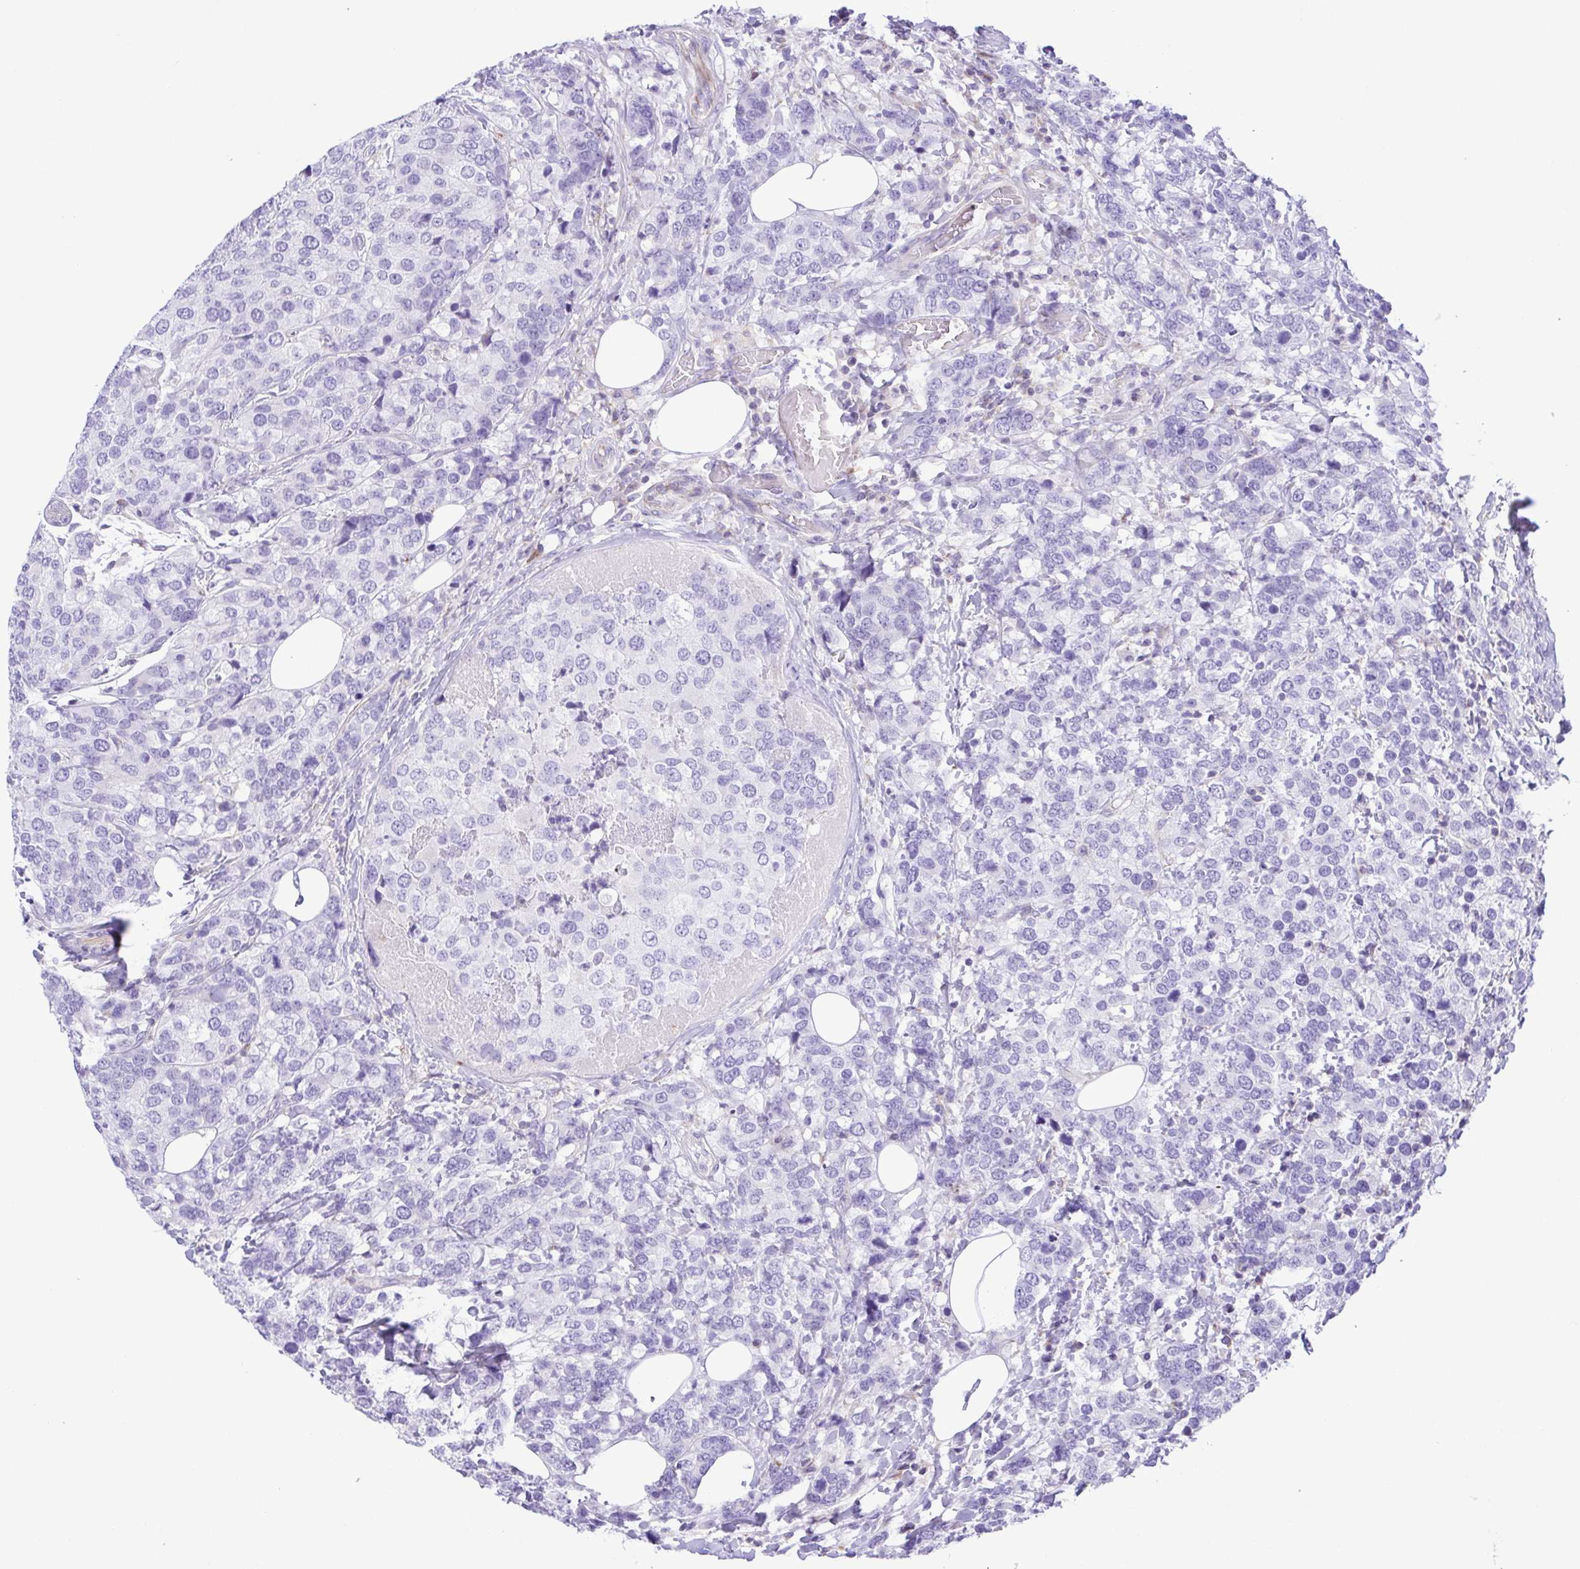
{"staining": {"intensity": "negative", "quantity": "none", "location": "none"}, "tissue": "breast cancer", "cell_type": "Tumor cells", "image_type": "cancer", "snomed": [{"axis": "morphology", "description": "Lobular carcinoma"}, {"axis": "topography", "description": "Breast"}], "caption": "Immunohistochemical staining of human breast lobular carcinoma shows no significant expression in tumor cells.", "gene": "GPR182", "patient": {"sex": "female", "age": 59}}